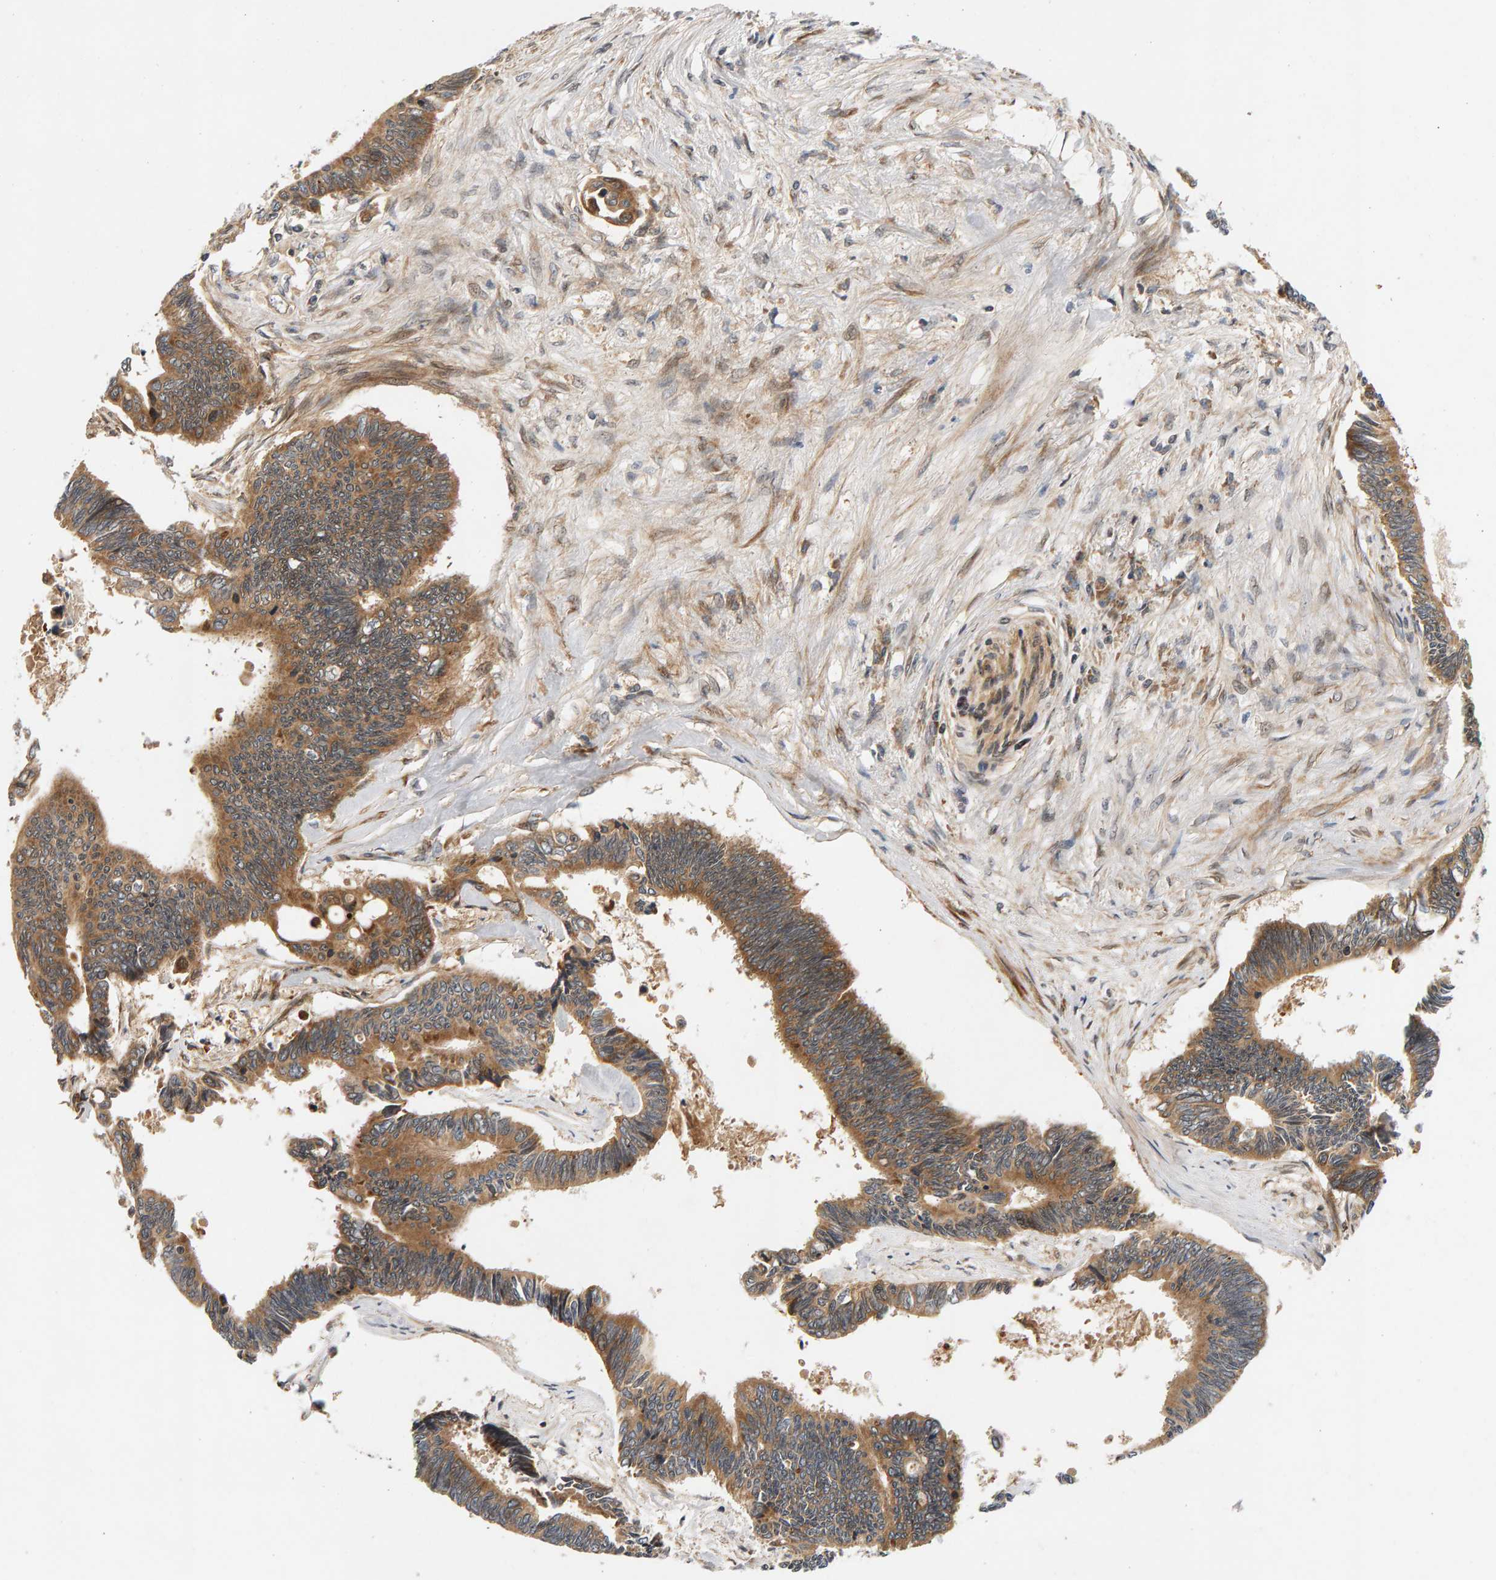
{"staining": {"intensity": "moderate", "quantity": ">75%", "location": "cytoplasmic/membranous"}, "tissue": "pancreatic cancer", "cell_type": "Tumor cells", "image_type": "cancer", "snomed": [{"axis": "morphology", "description": "Adenocarcinoma, NOS"}, {"axis": "topography", "description": "Pancreas"}], "caption": "Immunohistochemistry (IHC) photomicrograph of pancreatic adenocarcinoma stained for a protein (brown), which exhibits medium levels of moderate cytoplasmic/membranous positivity in about >75% of tumor cells.", "gene": "BAHCC1", "patient": {"sex": "female", "age": 70}}